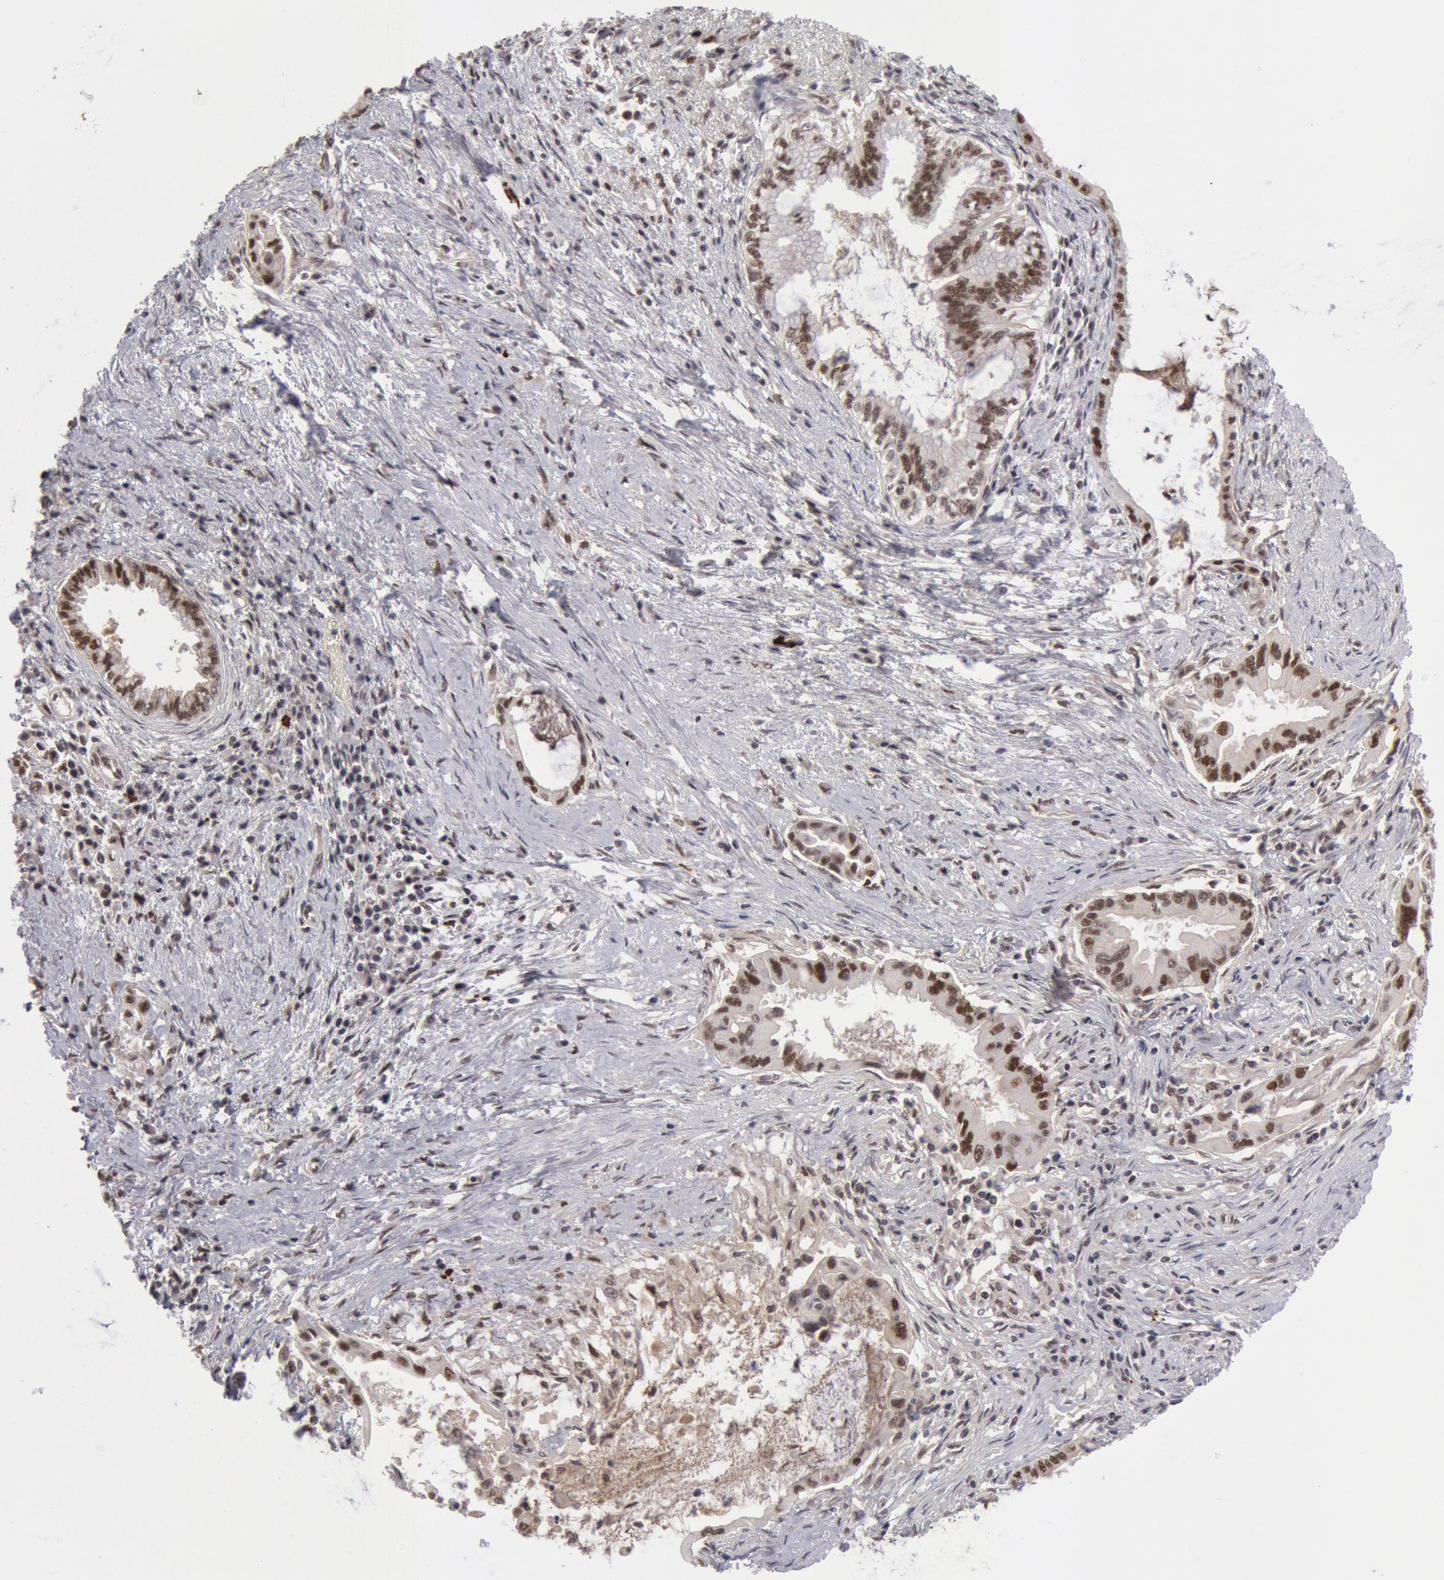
{"staining": {"intensity": "moderate", "quantity": "25%-75%", "location": "nuclear"}, "tissue": "pancreatic cancer", "cell_type": "Tumor cells", "image_type": "cancer", "snomed": [{"axis": "morphology", "description": "Adenocarcinoma, NOS"}, {"axis": "topography", "description": "Pancreas"}], "caption": "Human pancreatic cancer (adenocarcinoma) stained with a protein marker exhibits moderate staining in tumor cells.", "gene": "PPP4R3B", "patient": {"sex": "female", "age": 64}}